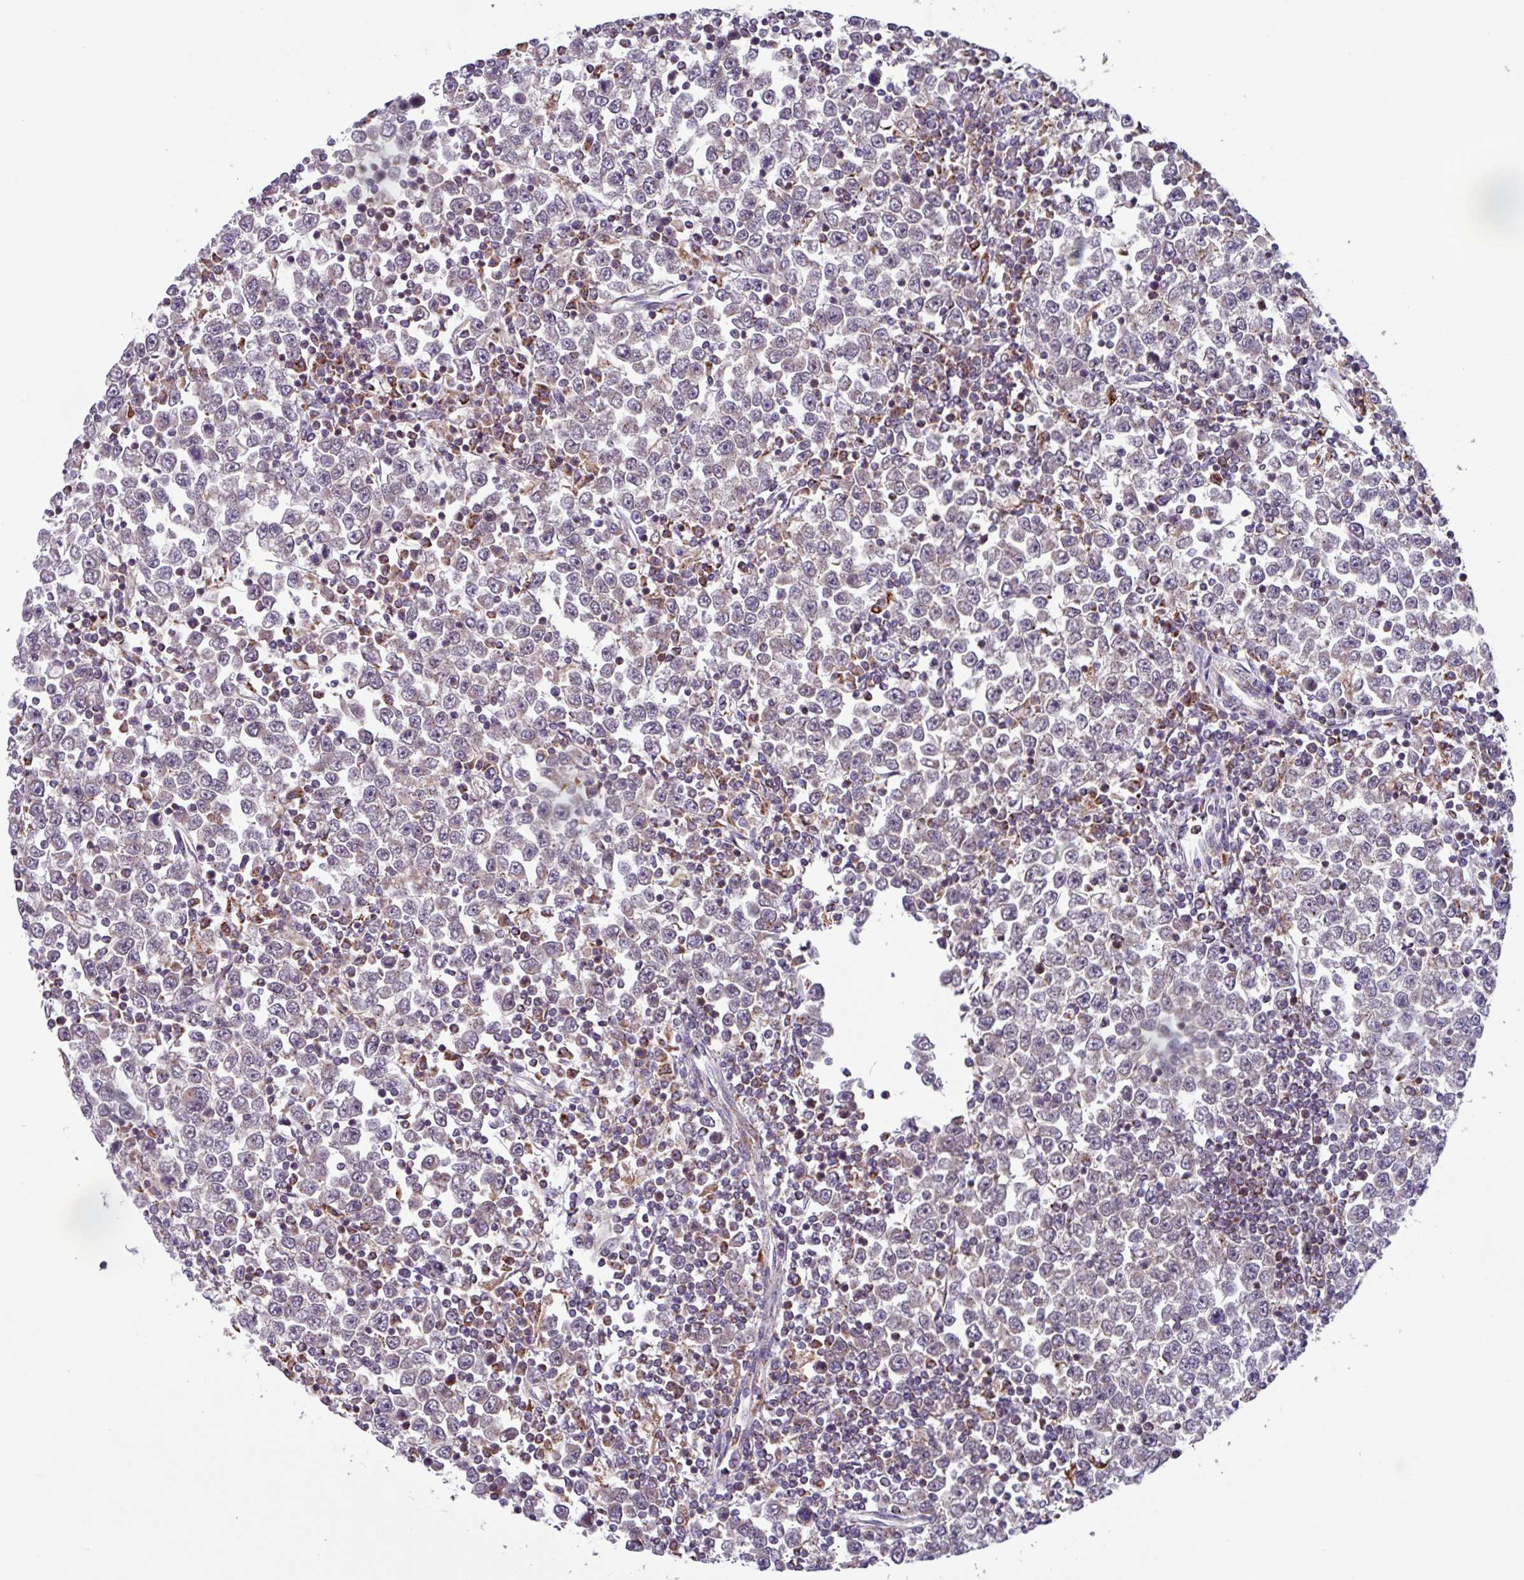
{"staining": {"intensity": "weak", "quantity": "<25%", "location": "cytoplasmic/membranous"}, "tissue": "testis cancer", "cell_type": "Tumor cells", "image_type": "cancer", "snomed": [{"axis": "morphology", "description": "Seminoma, NOS"}, {"axis": "topography", "description": "Testis"}], "caption": "Tumor cells are negative for brown protein staining in testis seminoma.", "gene": "AKIRIN1", "patient": {"sex": "male", "age": 65}}